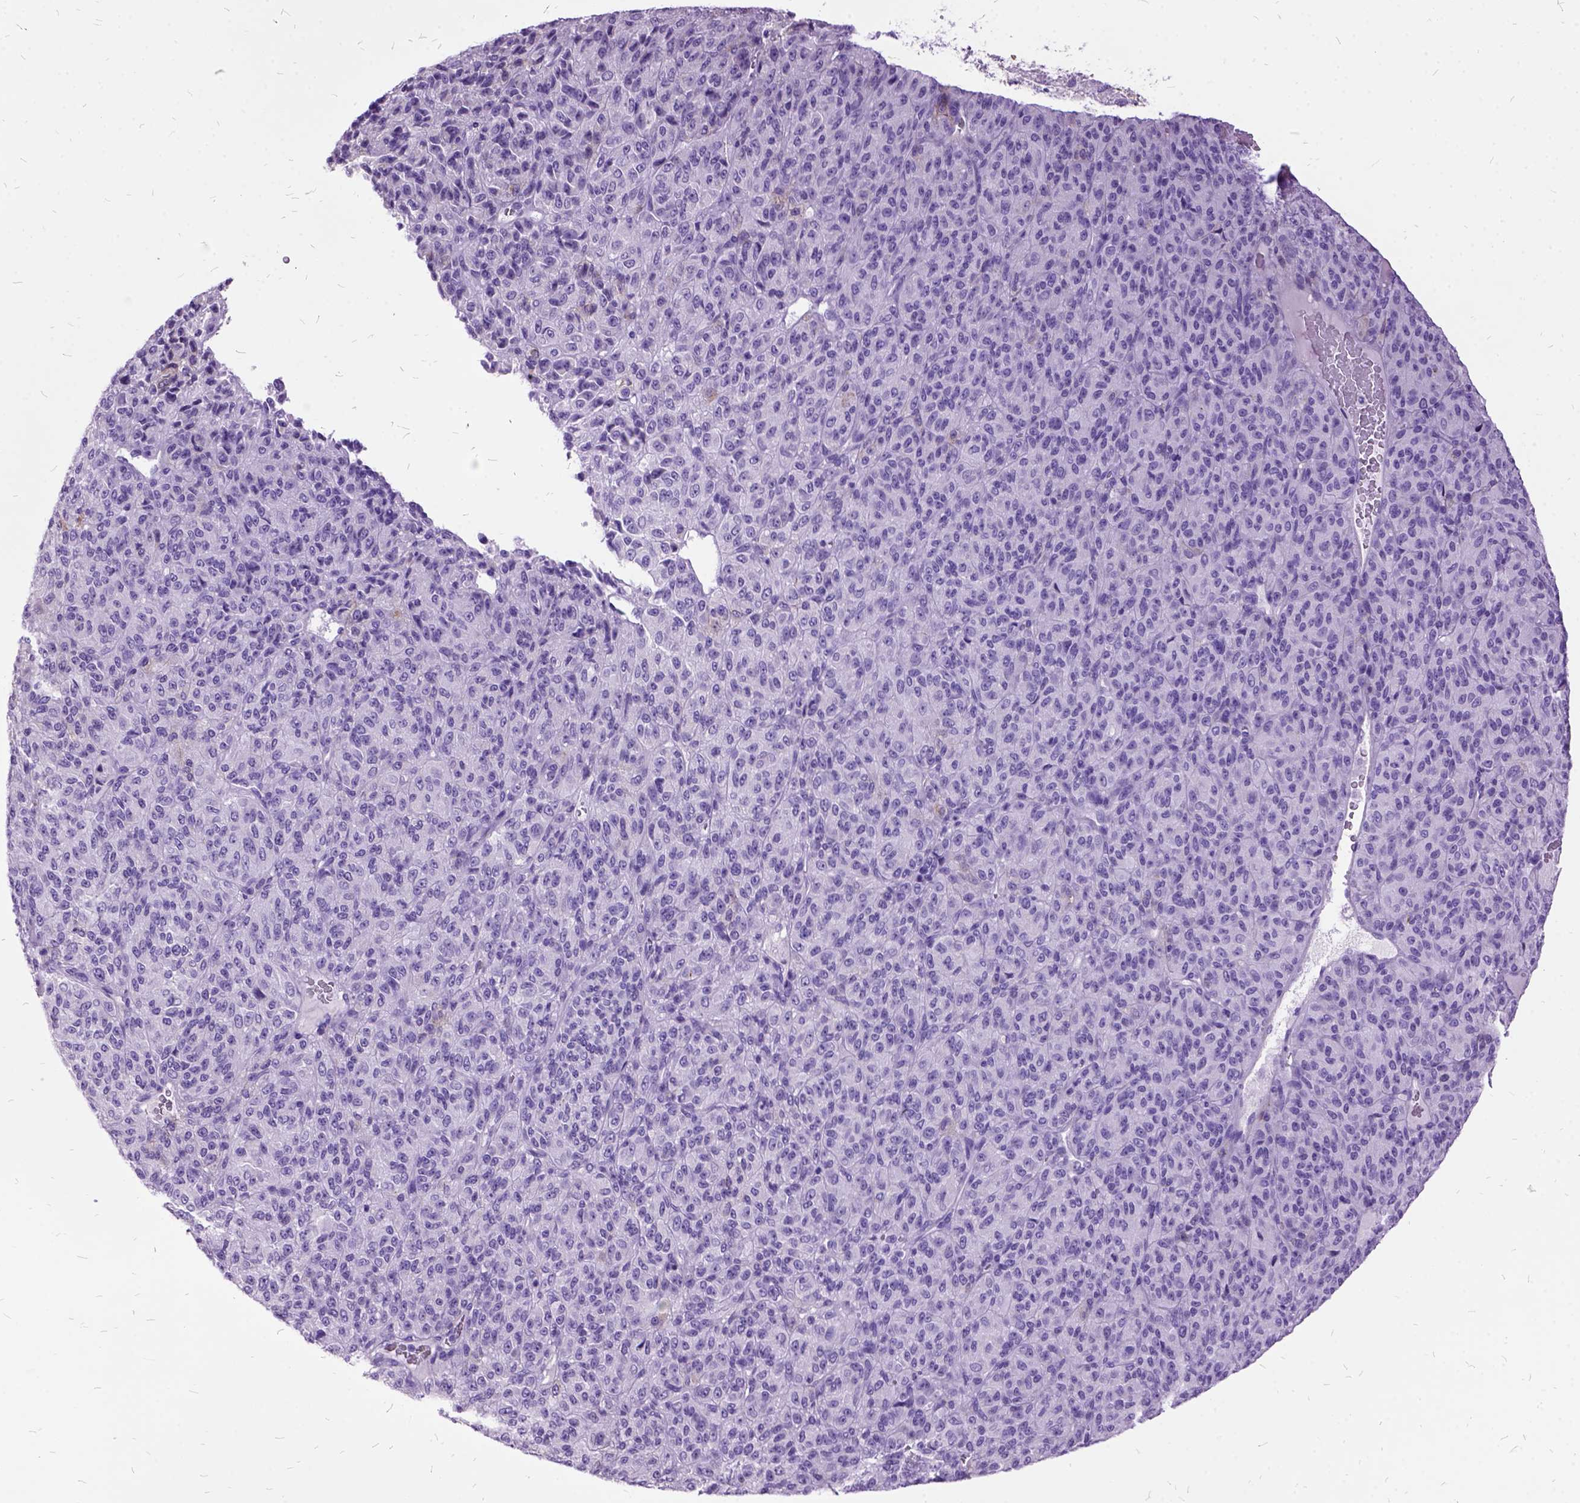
{"staining": {"intensity": "negative", "quantity": "none", "location": "none"}, "tissue": "melanoma", "cell_type": "Tumor cells", "image_type": "cancer", "snomed": [{"axis": "morphology", "description": "Malignant melanoma, Metastatic site"}, {"axis": "topography", "description": "Brain"}], "caption": "An image of human malignant melanoma (metastatic site) is negative for staining in tumor cells.", "gene": "MME", "patient": {"sex": "female", "age": 56}}